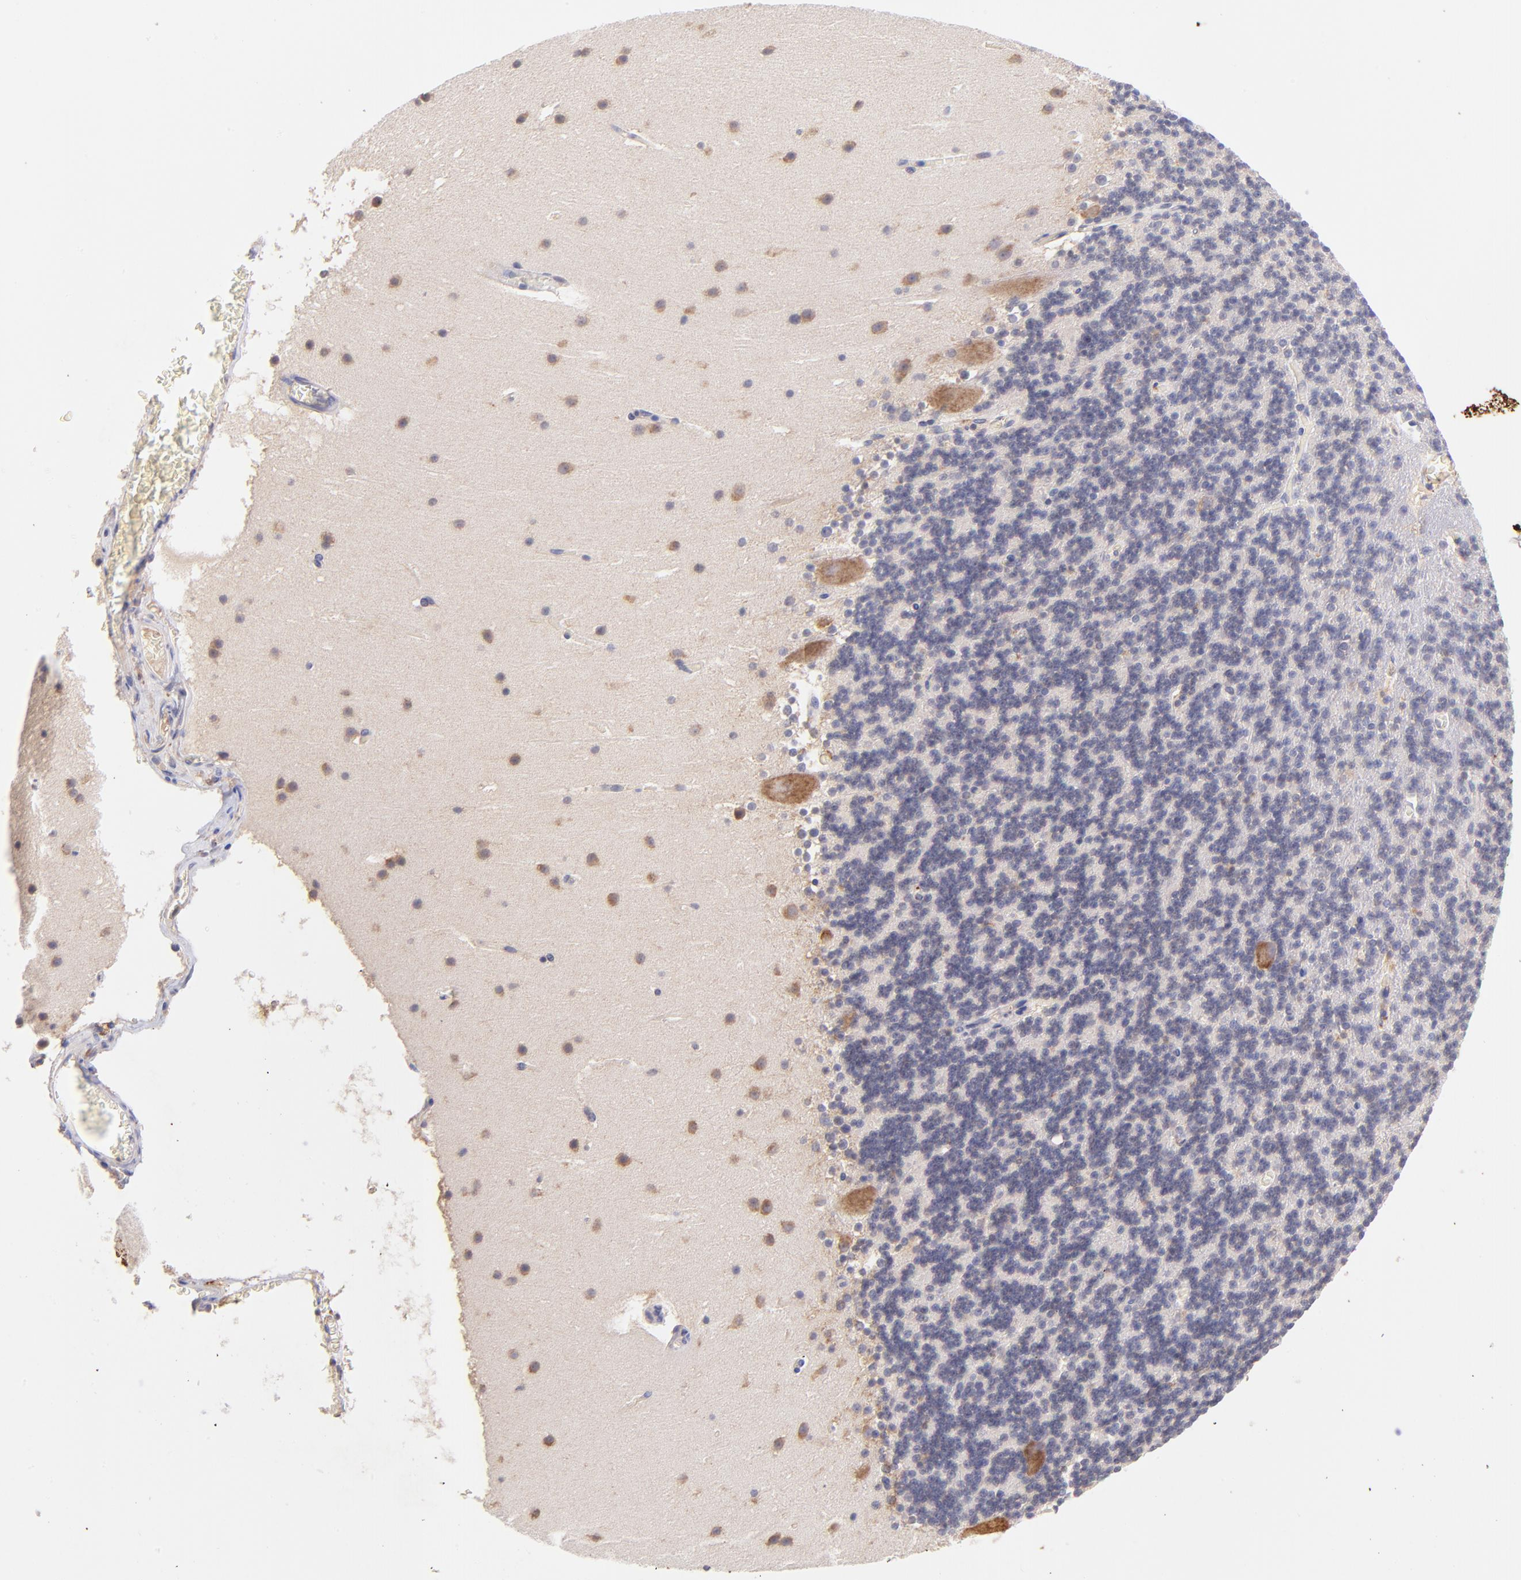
{"staining": {"intensity": "negative", "quantity": "none", "location": "none"}, "tissue": "cerebellum", "cell_type": "Cells in granular layer", "image_type": "normal", "snomed": [{"axis": "morphology", "description": "Normal tissue, NOS"}, {"axis": "topography", "description": "Cerebellum"}], "caption": "This is a photomicrograph of IHC staining of normal cerebellum, which shows no expression in cells in granular layer. Nuclei are stained in blue.", "gene": "RPL11", "patient": {"sex": "male", "age": 45}}